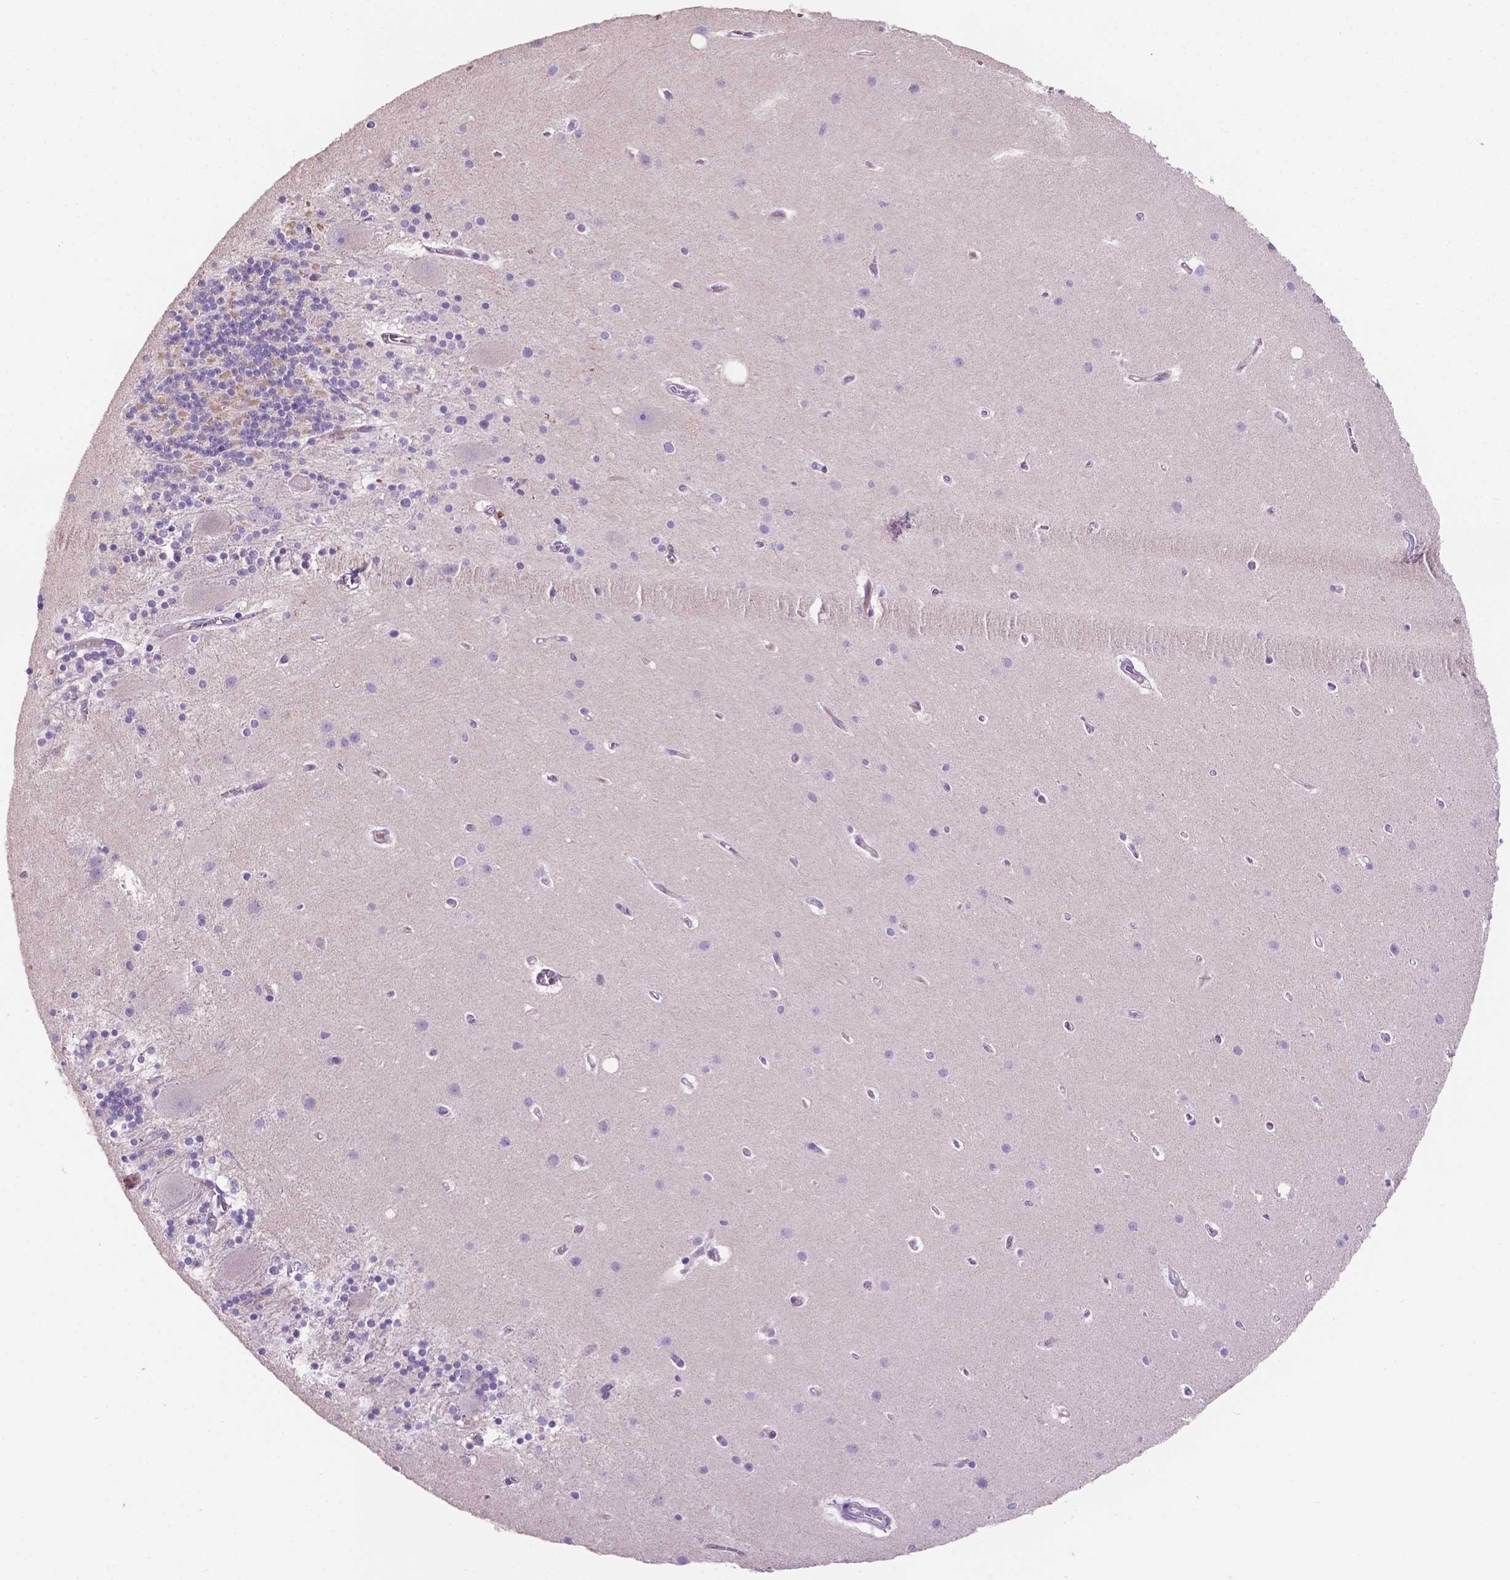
{"staining": {"intensity": "negative", "quantity": "none", "location": "none"}, "tissue": "cerebellum", "cell_type": "Cells in granular layer", "image_type": "normal", "snomed": [{"axis": "morphology", "description": "Normal tissue, NOS"}, {"axis": "topography", "description": "Cerebellum"}], "caption": "IHC of unremarkable human cerebellum reveals no staining in cells in granular layer.", "gene": "CLDN17", "patient": {"sex": "male", "age": 70}}